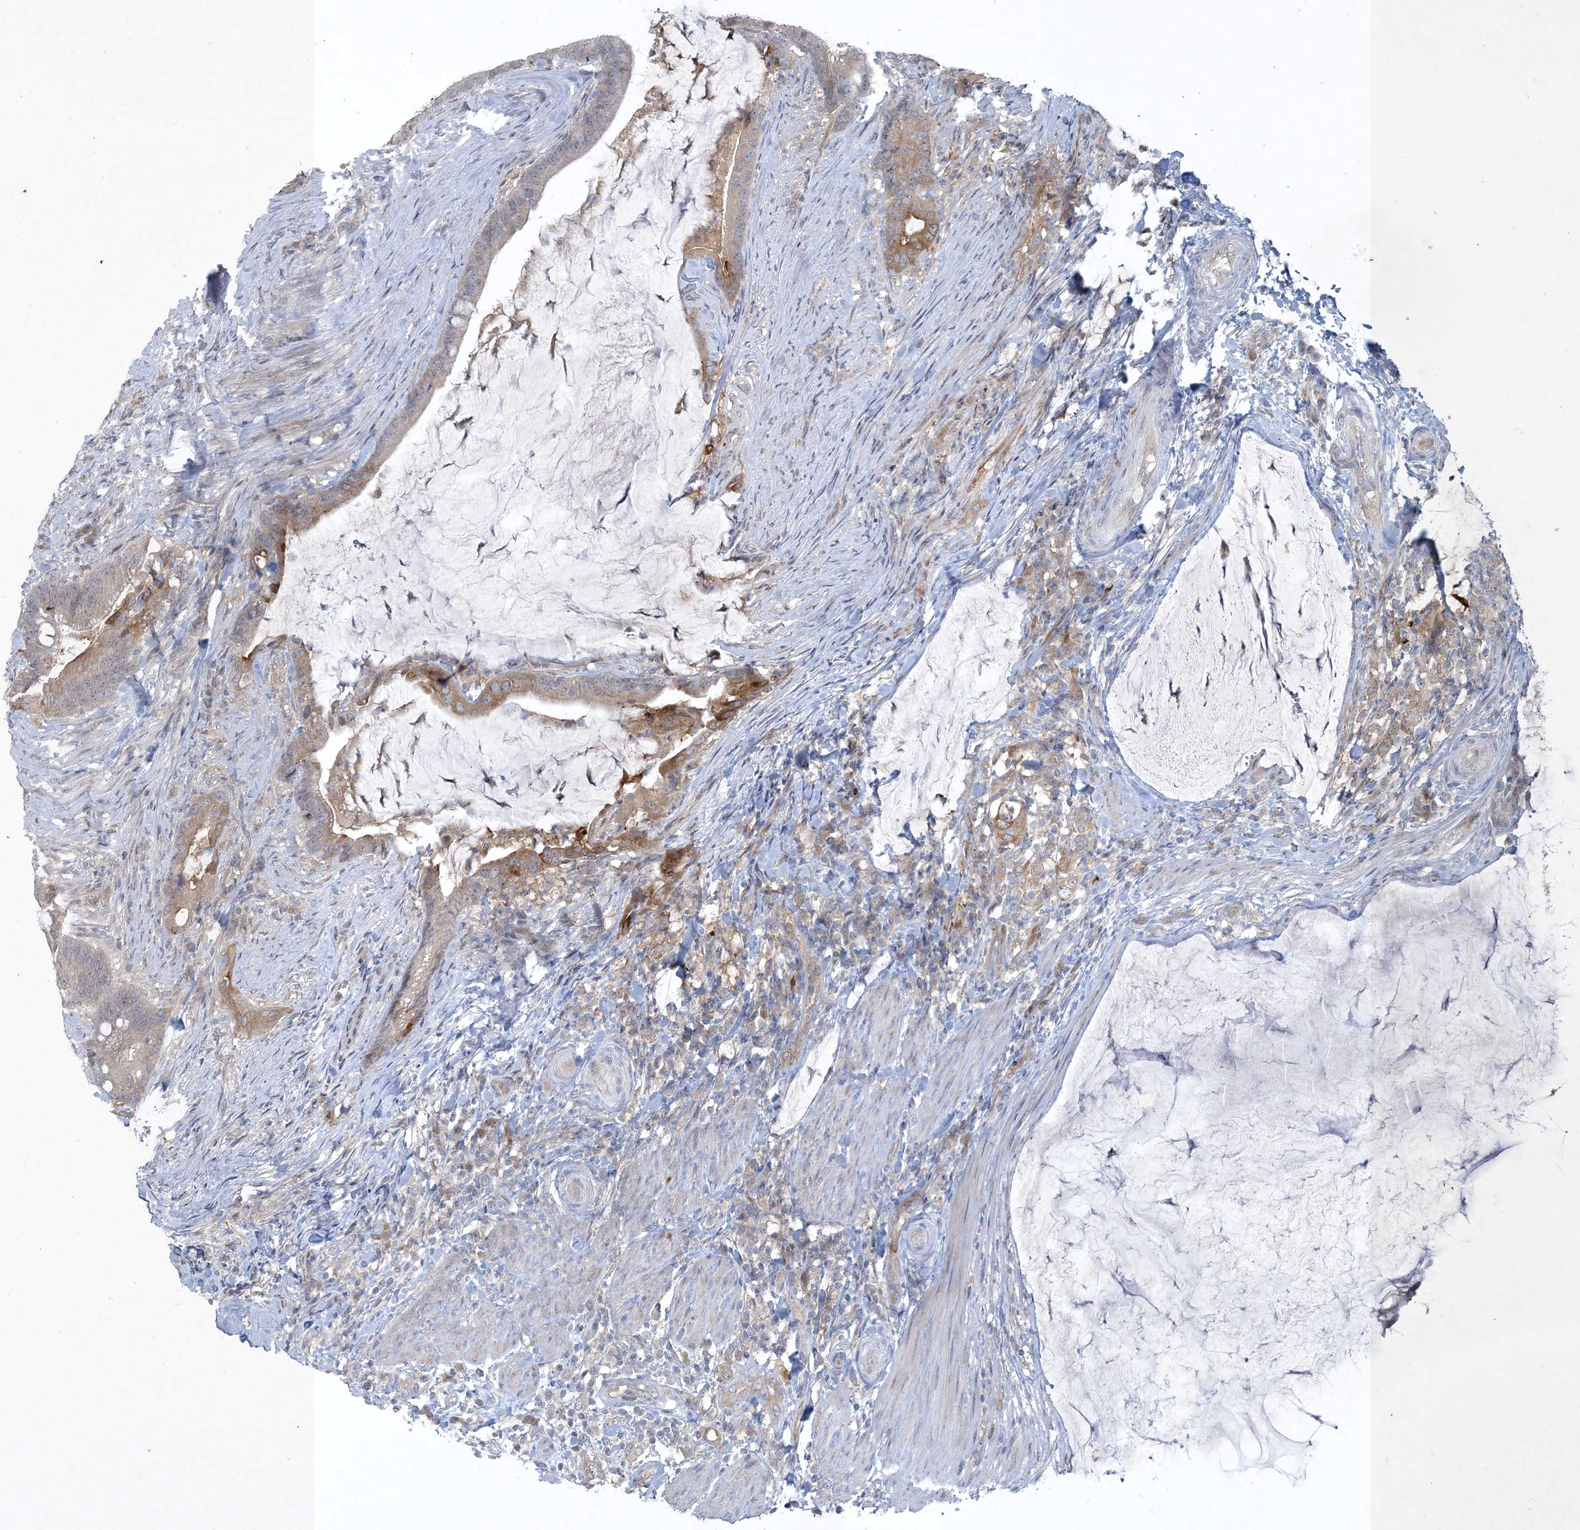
{"staining": {"intensity": "moderate", "quantity": "<25%", "location": "cytoplasmic/membranous"}, "tissue": "colorectal cancer", "cell_type": "Tumor cells", "image_type": "cancer", "snomed": [{"axis": "morphology", "description": "Adenocarcinoma, NOS"}, {"axis": "topography", "description": "Colon"}], "caption": "Adenocarcinoma (colorectal) stained with DAB IHC exhibits low levels of moderate cytoplasmic/membranous expression in approximately <25% of tumor cells.", "gene": "CDS1", "patient": {"sex": "female", "age": 66}}